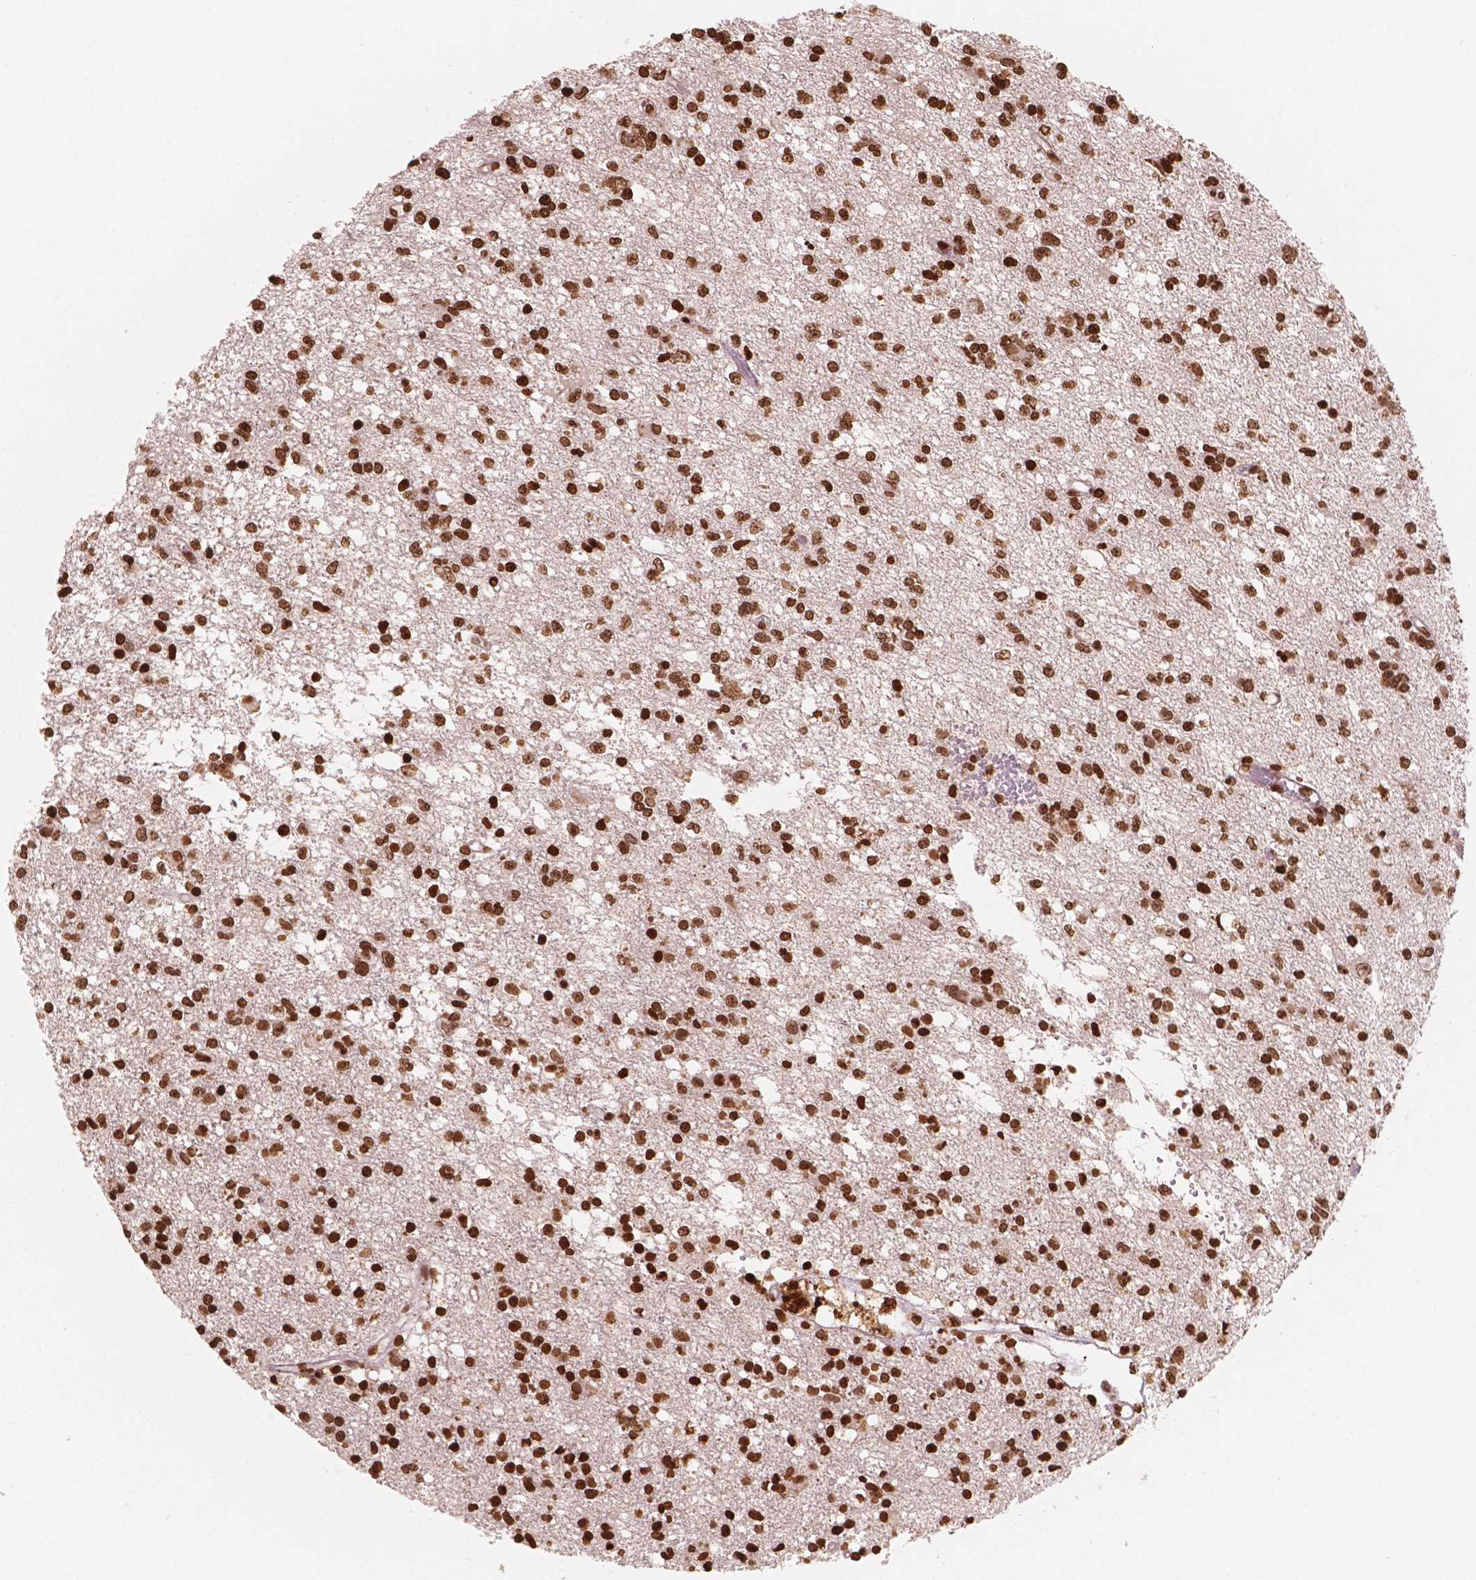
{"staining": {"intensity": "strong", "quantity": ">75%", "location": "nuclear"}, "tissue": "glioma", "cell_type": "Tumor cells", "image_type": "cancer", "snomed": [{"axis": "morphology", "description": "Glioma, malignant, Low grade"}, {"axis": "topography", "description": "Brain"}], "caption": "Tumor cells show strong nuclear expression in approximately >75% of cells in glioma.", "gene": "H3C7", "patient": {"sex": "male", "age": 64}}